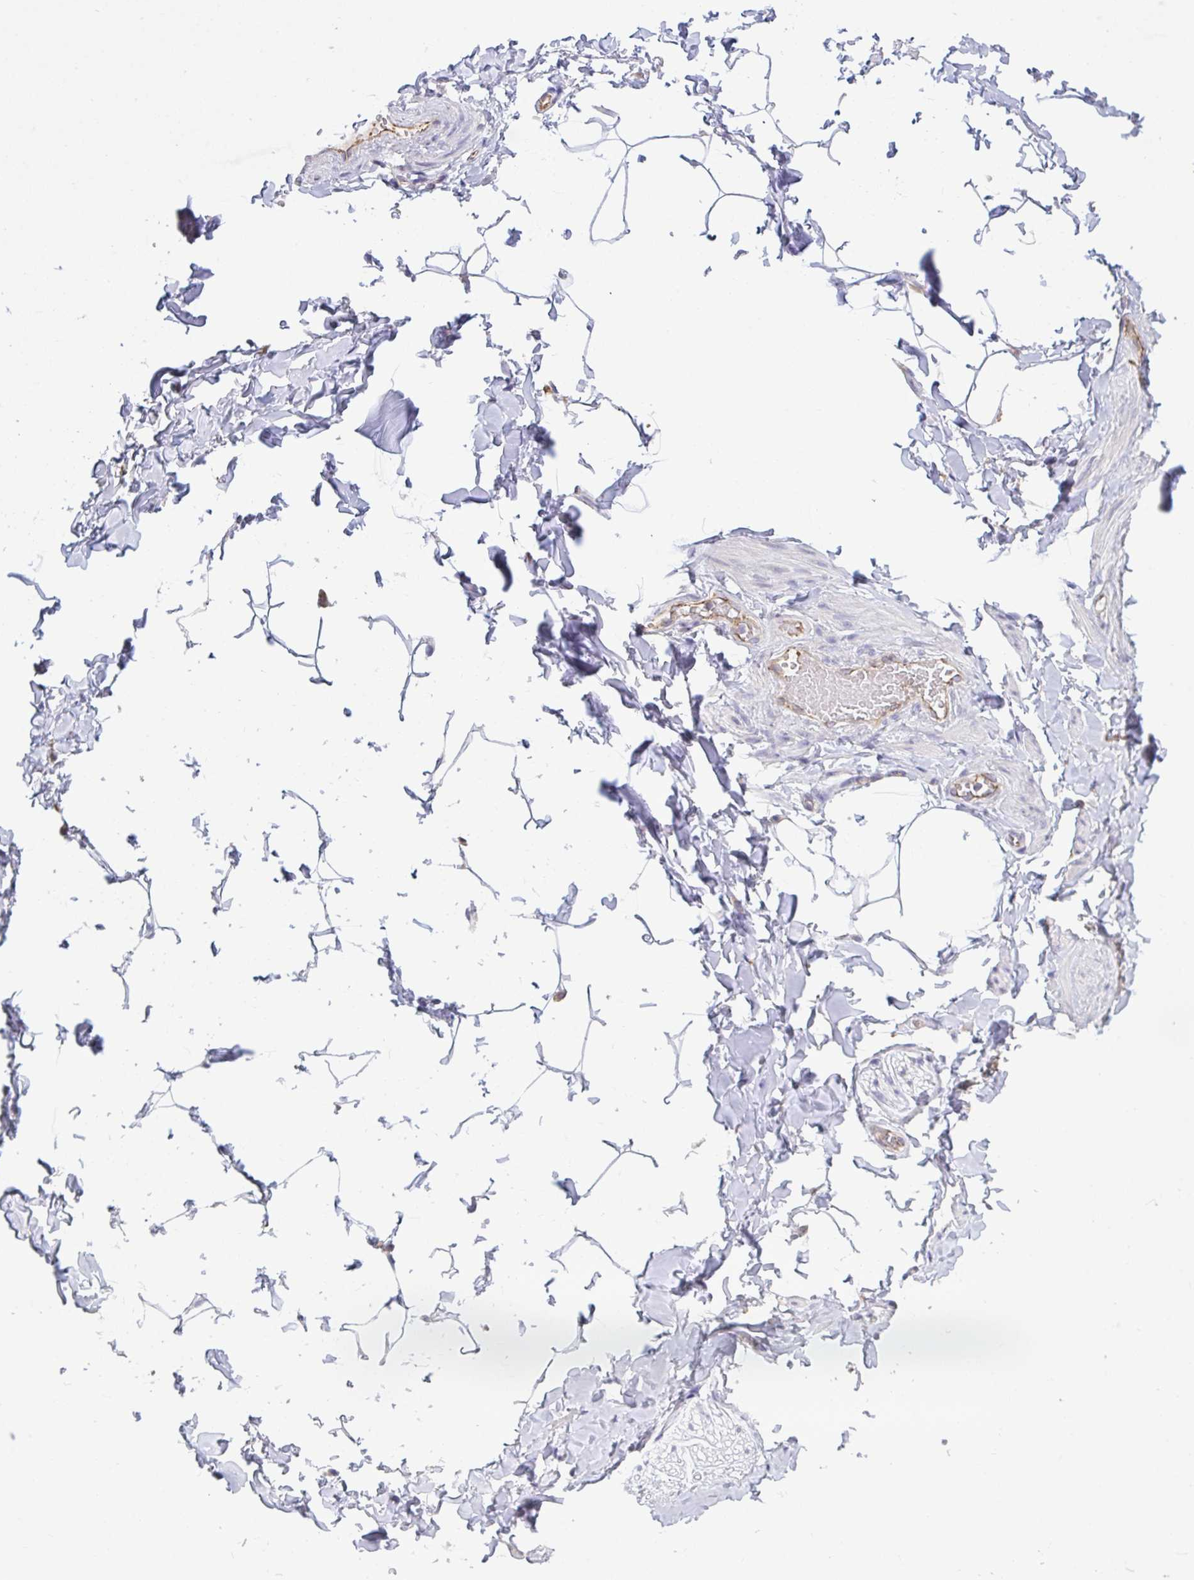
{"staining": {"intensity": "negative", "quantity": "none", "location": "none"}, "tissue": "adipose tissue", "cell_type": "Adipocytes", "image_type": "normal", "snomed": [{"axis": "morphology", "description": "Normal tissue, NOS"}, {"axis": "topography", "description": "Soft tissue"}, {"axis": "topography", "description": "Adipose tissue"}, {"axis": "topography", "description": "Vascular tissue"}, {"axis": "topography", "description": "Peripheral nerve tissue"}], "caption": "Adipocytes are negative for protein expression in unremarkable human adipose tissue. (DAB (3,3'-diaminobenzidine) immunohistochemistry (IHC) visualized using brightfield microscopy, high magnification).", "gene": "SEMA6B", "patient": {"sex": "male", "age": 29}}